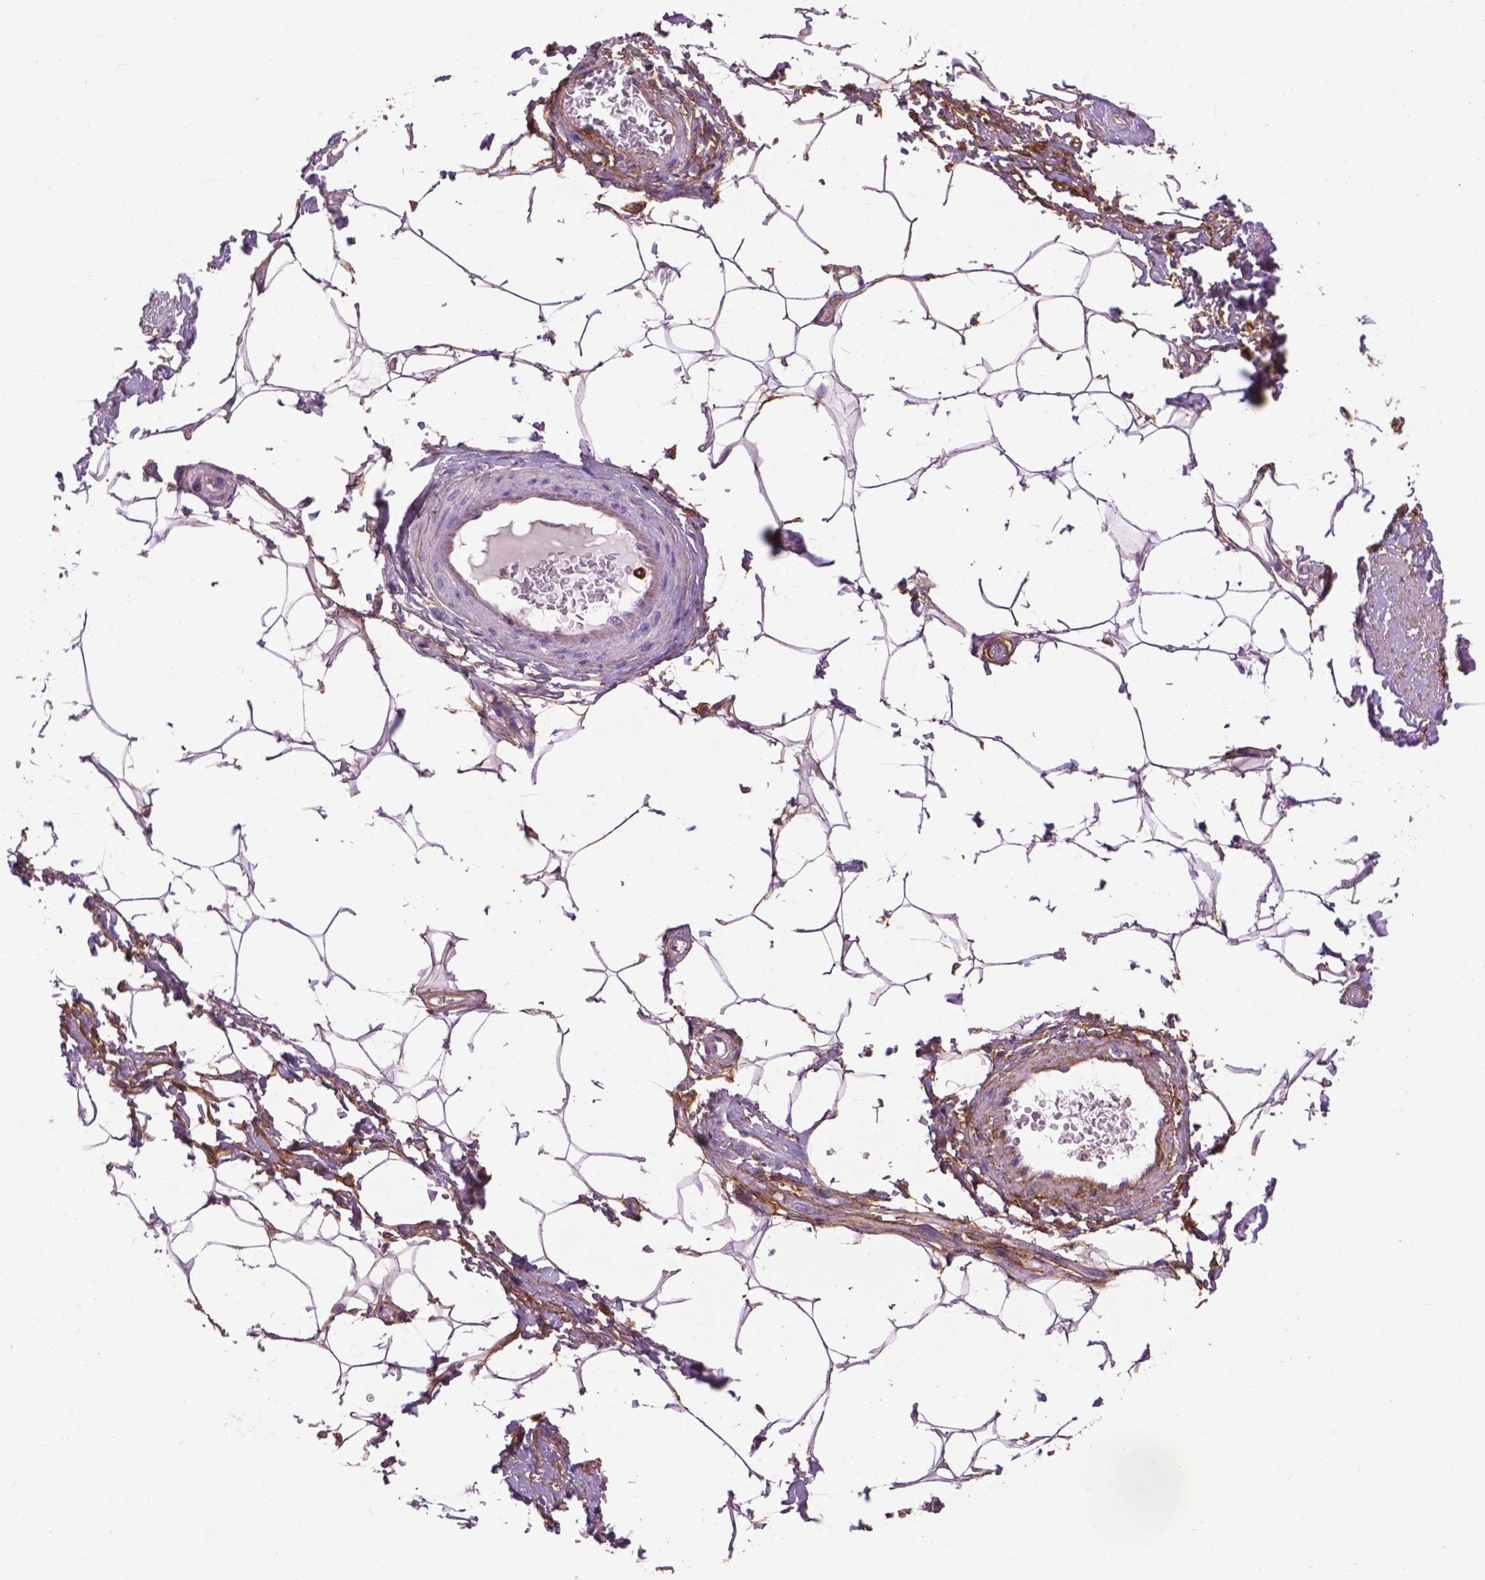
{"staining": {"intensity": "moderate", "quantity": ">75%", "location": "cytoplasmic/membranous"}, "tissue": "adipose tissue", "cell_type": "Adipocytes", "image_type": "normal", "snomed": [{"axis": "morphology", "description": "Normal tissue, NOS"}, {"axis": "topography", "description": "Peripheral nerve tissue"}], "caption": "Immunohistochemical staining of unremarkable human adipose tissue demonstrates >75% levels of moderate cytoplasmic/membranous protein positivity in about >75% of adipocytes. (brown staining indicates protein expression, while blue staining denotes nuclei).", "gene": "LRRC3C", "patient": {"sex": "male", "age": 51}}